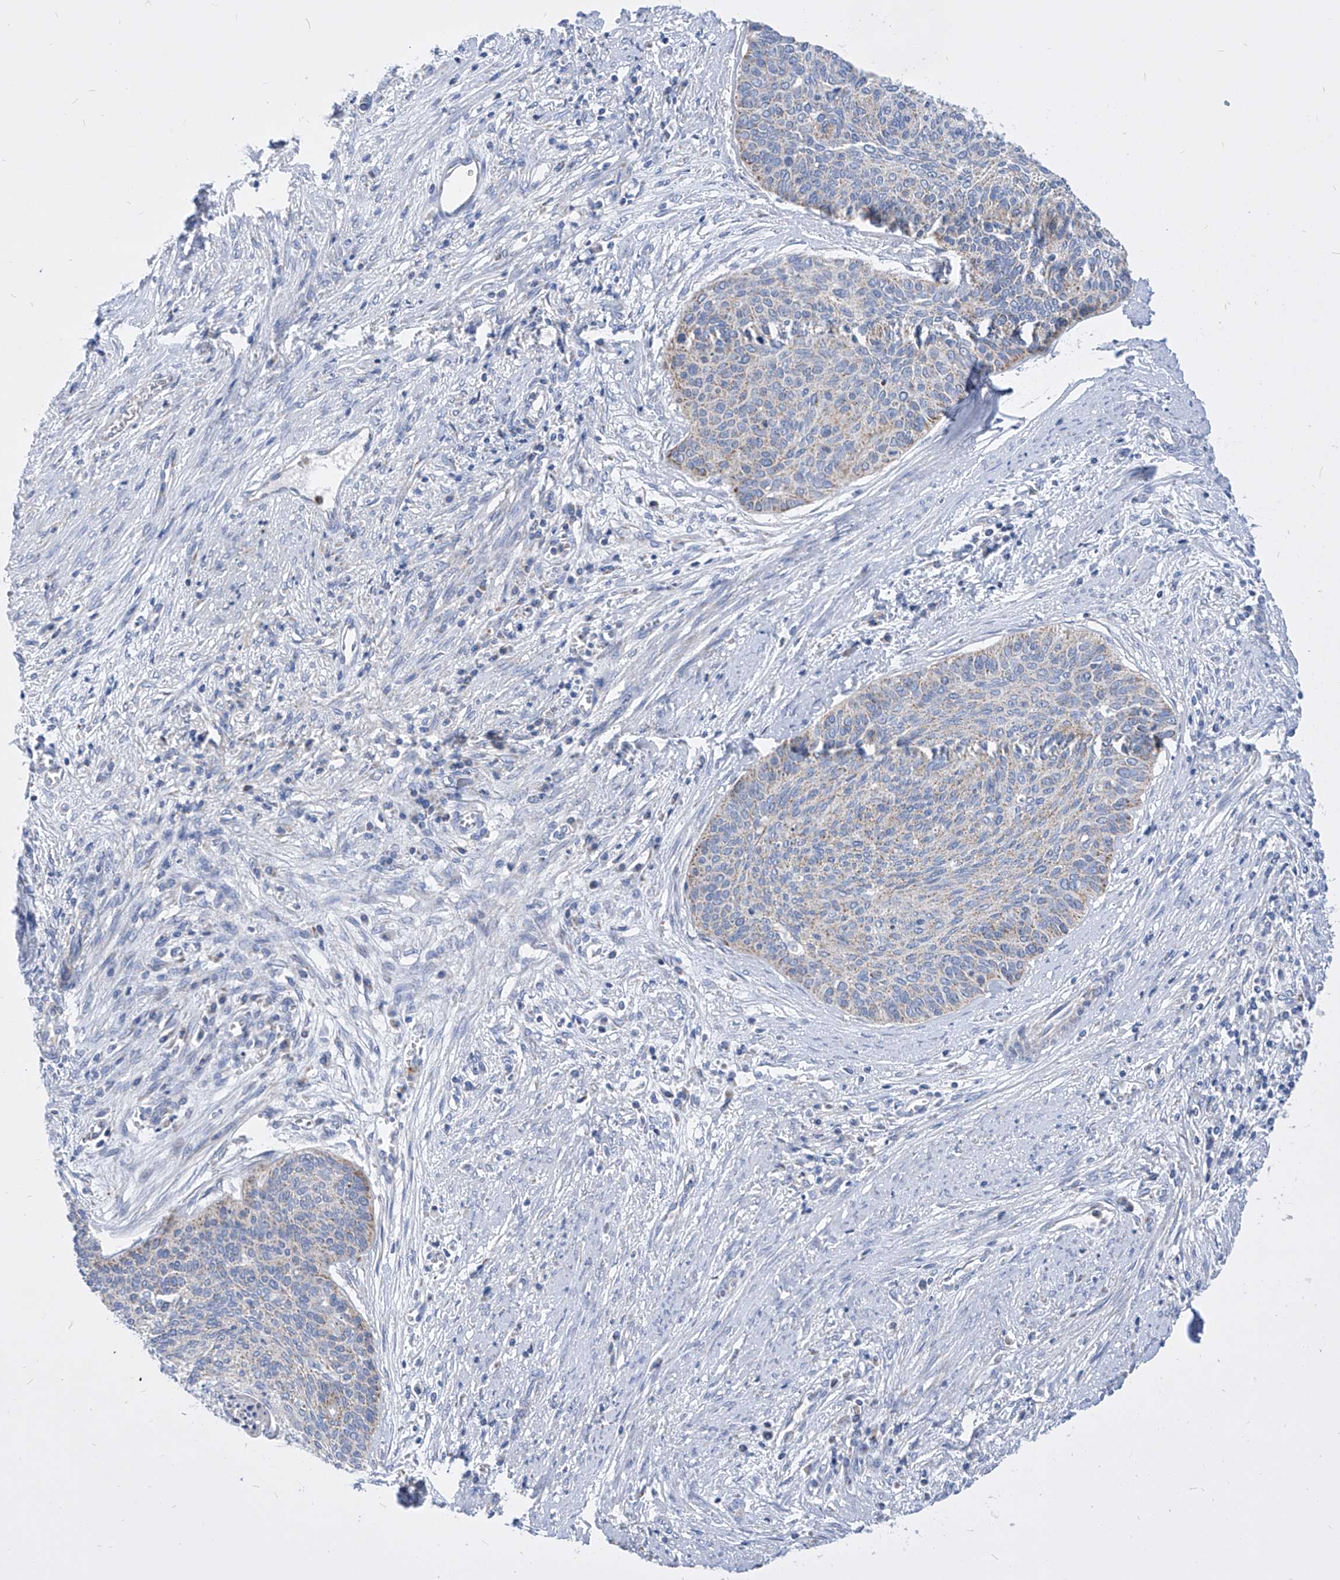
{"staining": {"intensity": "negative", "quantity": "none", "location": "none"}, "tissue": "cervical cancer", "cell_type": "Tumor cells", "image_type": "cancer", "snomed": [{"axis": "morphology", "description": "Squamous cell carcinoma, NOS"}, {"axis": "topography", "description": "Cervix"}], "caption": "Immunohistochemistry photomicrograph of neoplastic tissue: human cervical cancer (squamous cell carcinoma) stained with DAB displays no significant protein positivity in tumor cells.", "gene": "COQ3", "patient": {"sex": "female", "age": 55}}